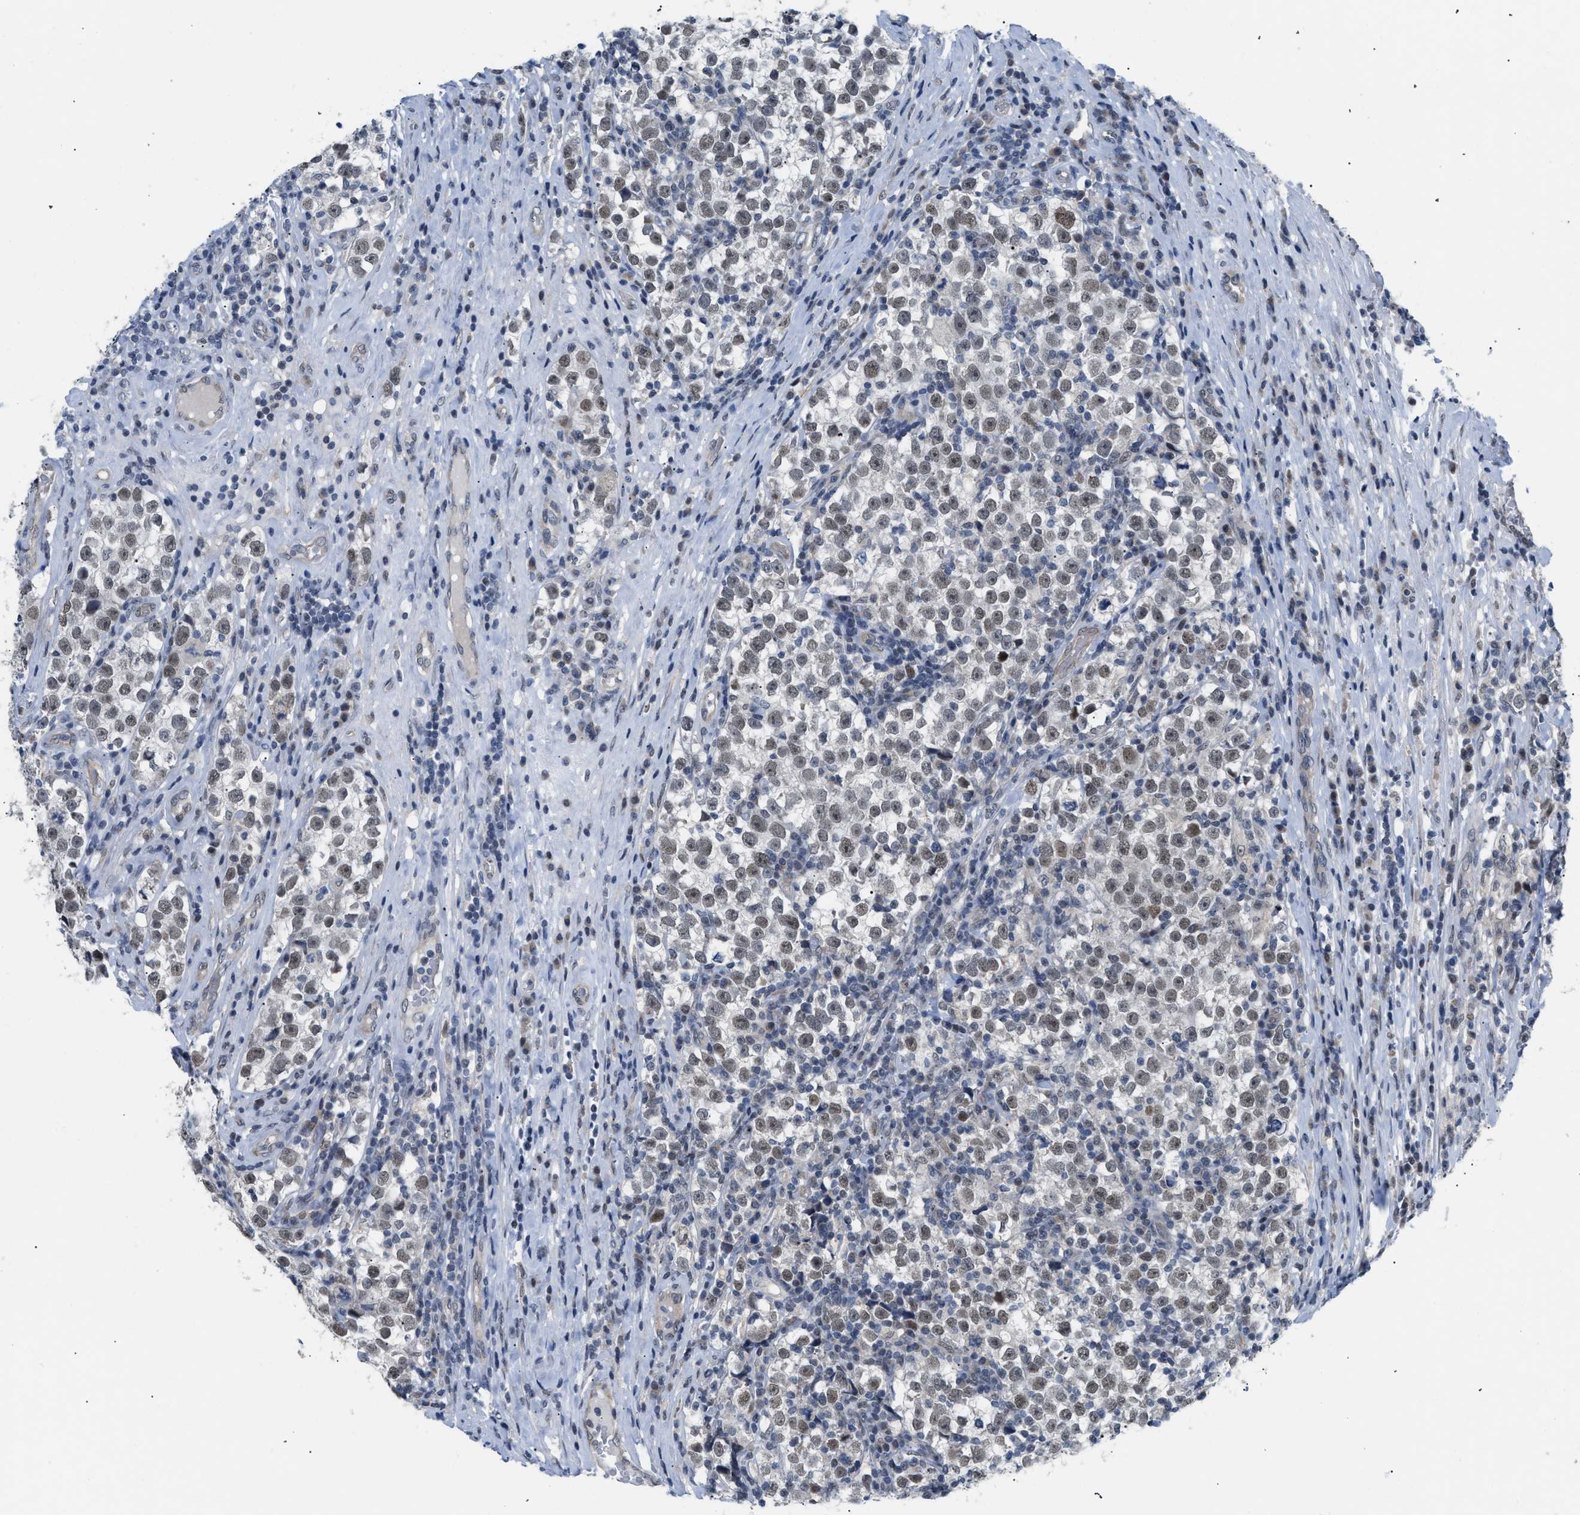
{"staining": {"intensity": "weak", "quantity": ">75%", "location": "nuclear"}, "tissue": "testis cancer", "cell_type": "Tumor cells", "image_type": "cancer", "snomed": [{"axis": "morphology", "description": "Normal tissue, NOS"}, {"axis": "morphology", "description": "Seminoma, NOS"}, {"axis": "topography", "description": "Testis"}], "caption": "DAB immunohistochemical staining of testis seminoma demonstrates weak nuclear protein expression in approximately >75% of tumor cells. Using DAB (3,3'-diaminobenzidine) (brown) and hematoxylin (blue) stains, captured at high magnification using brightfield microscopy.", "gene": "TXNRD3", "patient": {"sex": "male", "age": 43}}